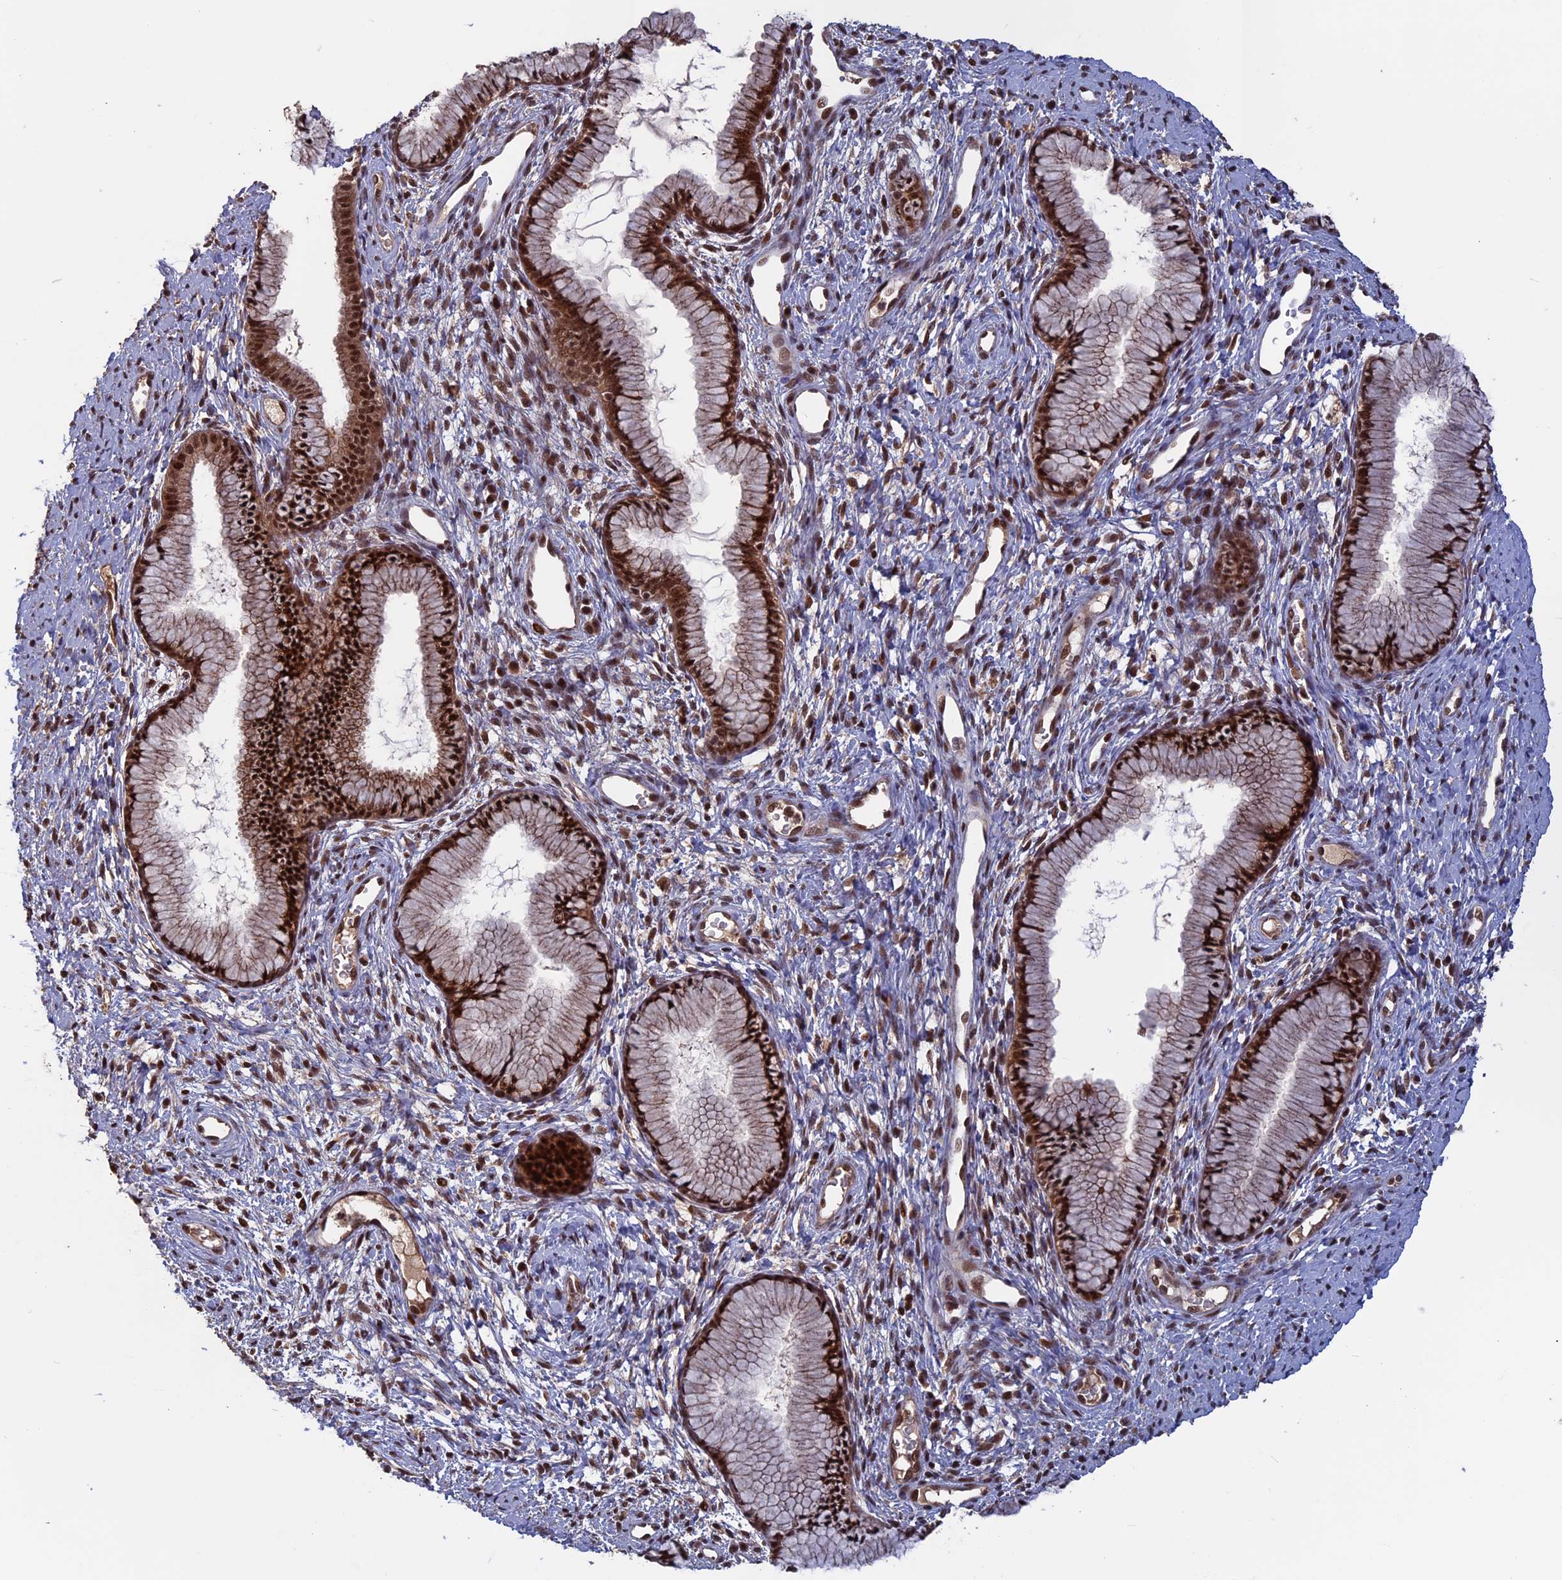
{"staining": {"intensity": "strong", "quantity": ">75%", "location": "cytoplasmic/membranous,nuclear"}, "tissue": "cervix", "cell_type": "Glandular cells", "image_type": "normal", "snomed": [{"axis": "morphology", "description": "Normal tissue, NOS"}, {"axis": "topography", "description": "Cervix"}], "caption": "Immunohistochemical staining of normal cervix displays >75% levels of strong cytoplasmic/membranous,nuclear protein staining in approximately >75% of glandular cells.", "gene": "CACTIN", "patient": {"sex": "female", "age": 42}}